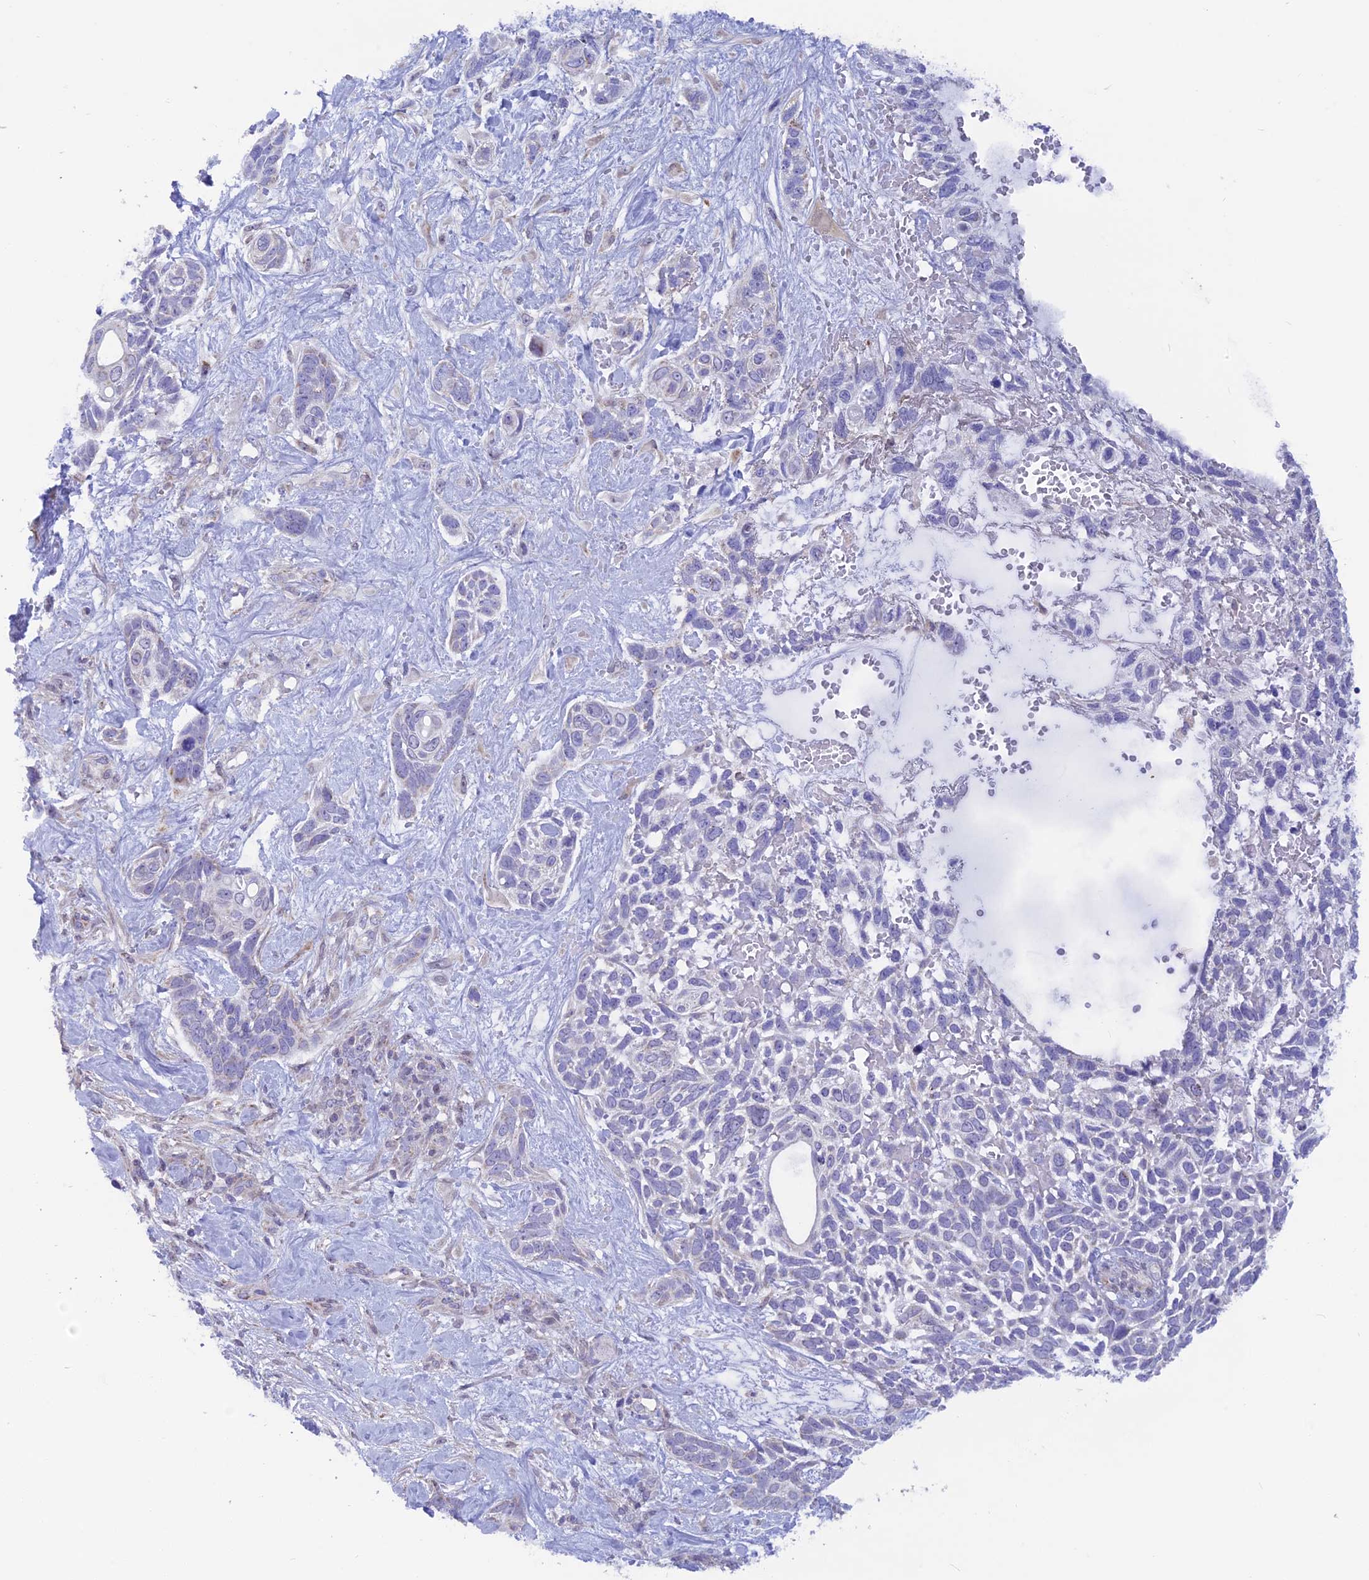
{"staining": {"intensity": "negative", "quantity": "none", "location": "none"}, "tissue": "skin cancer", "cell_type": "Tumor cells", "image_type": "cancer", "snomed": [{"axis": "morphology", "description": "Basal cell carcinoma"}, {"axis": "topography", "description": "Skin"}], "caption": "Skin cancer (basal cell carcinoma) stained for a protein using immunohistochemistry reveals no positivity tumor cells.", "gene": "PLAC9", "patient": {"sex": "male", "age": 88}}